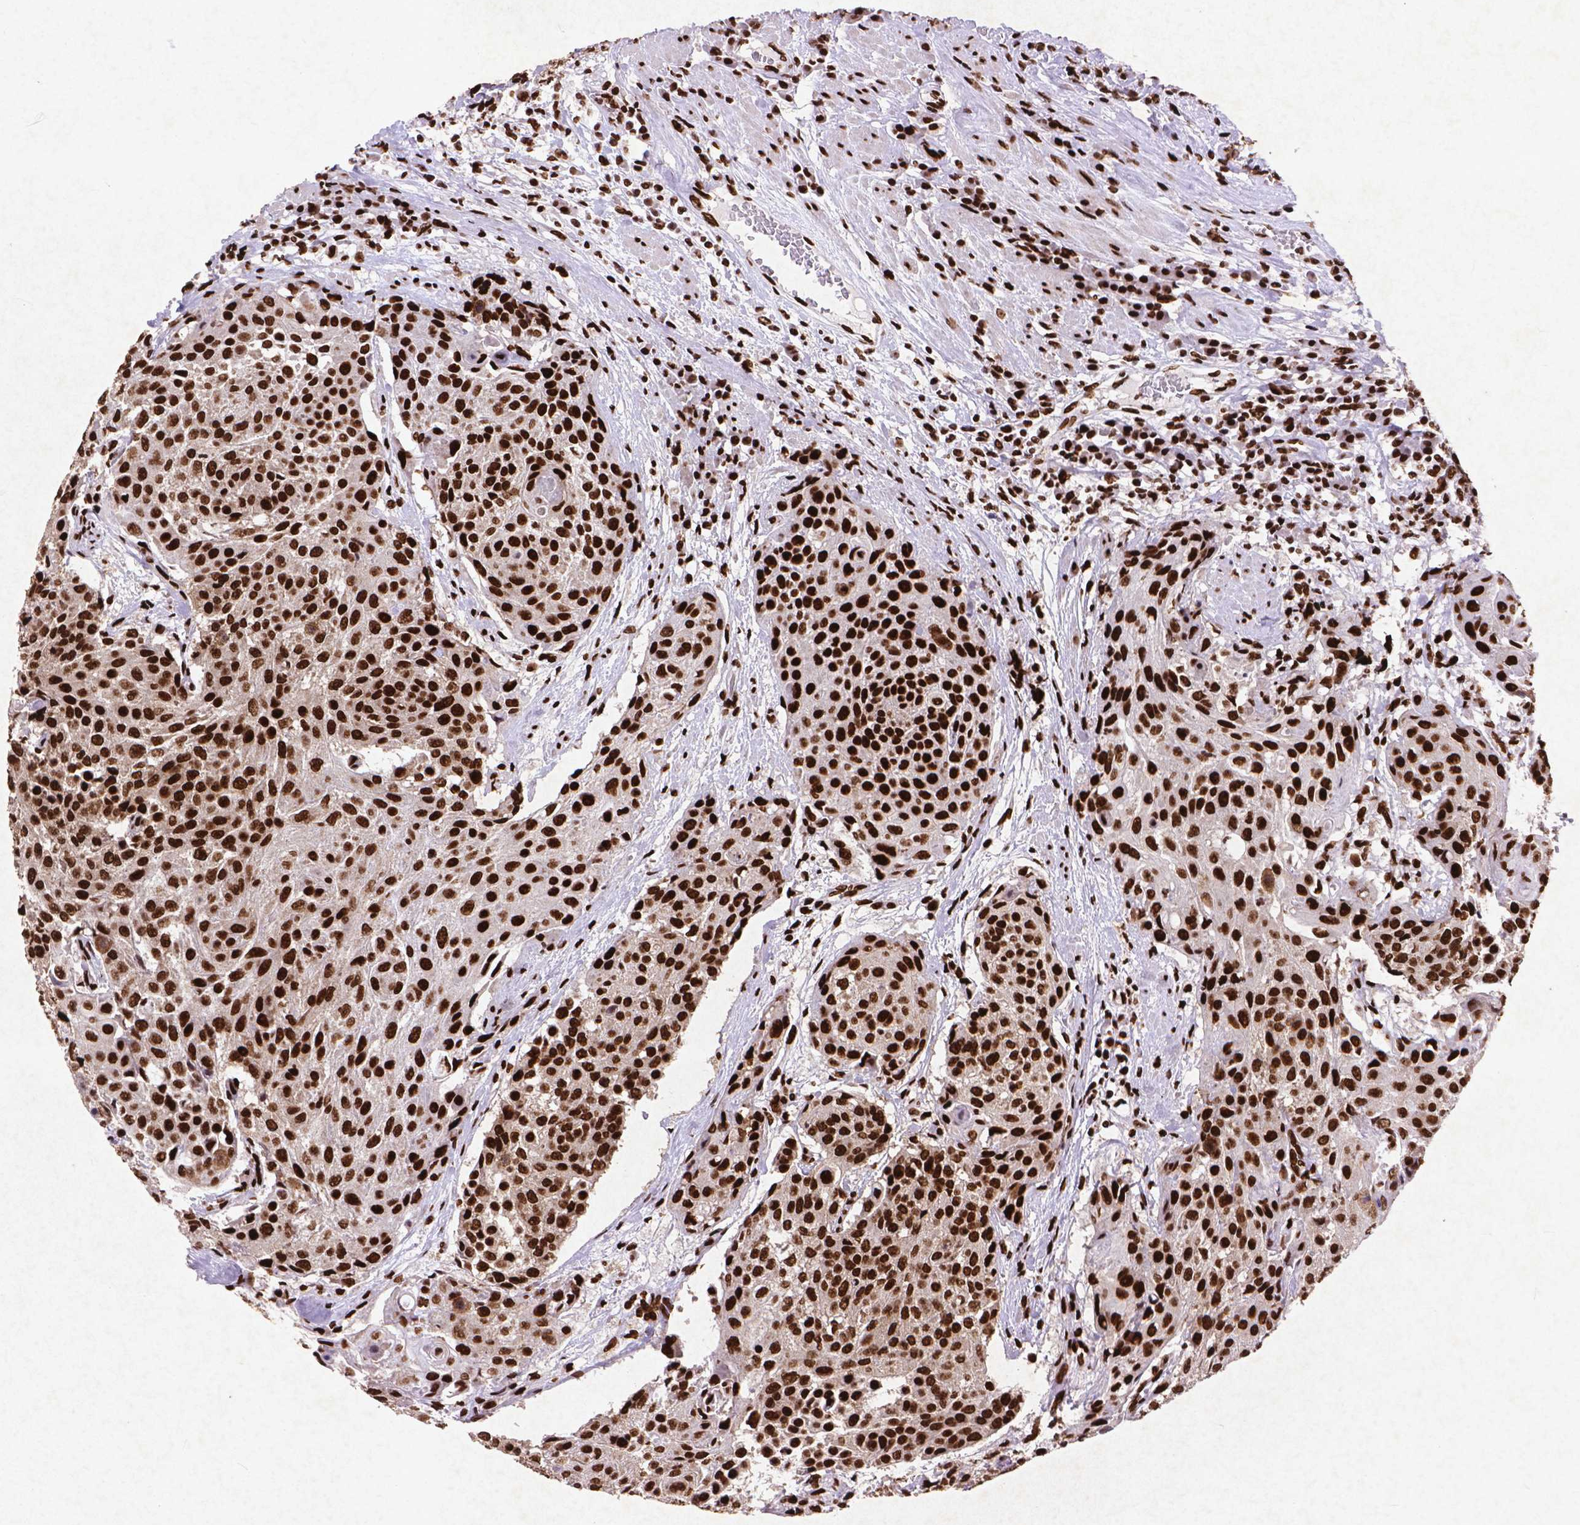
{"staining": {"intensity": "strong", "quantity": ">75%", "location": "nuclear"}, "tissue": "urothelial cancer", "cell_type": "Tumor cells", "image_type": "cancer", "snomed": [{"axis": "morphology", "description": "Urothelial carcinoma, High grade"}, {"axis": "topography", "description": "Urinary bladder"}], "caption": "Urothelial cancer stained with DAB (3,3'-diaminobenzidine) IHC exhibits high levels of strong nuclear staining in about >75% of tumor cells.", "gene": "CITED2", "patient": {"sex": "female", "age": 63}}